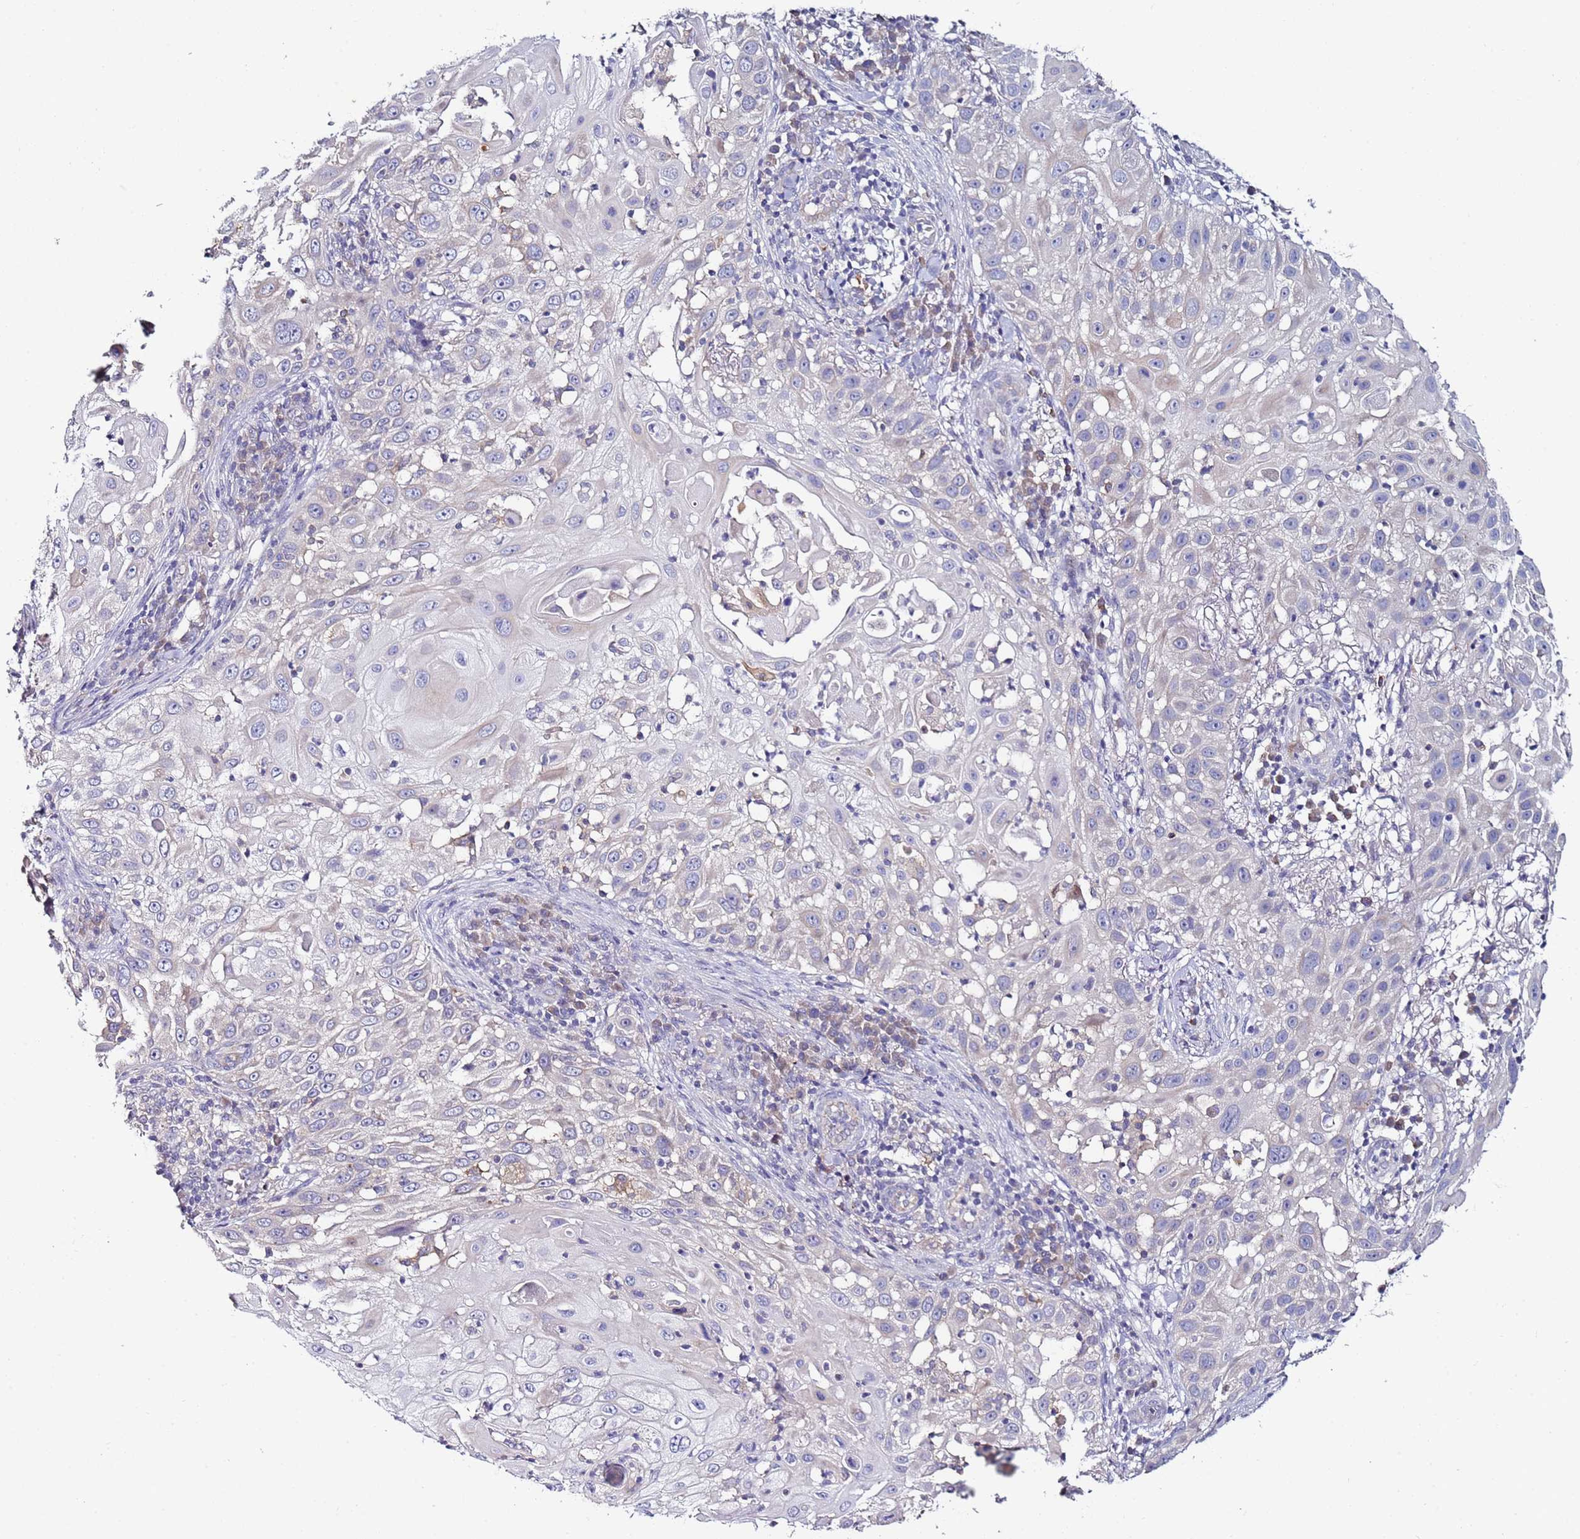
{"staining": {"intensity": "negative", "quantity": "none", "location": "none"}, "tissue": "skin cancer", "cell_type": "Tumor cells", "image_type": "cancer", "snomed": [{"axis": "morphology", "description": "Squamous cell carcinoma, NOS"}, {"axis": "topography", "description": "Skin"}], "caption": "The micrograph shows no significant staining in tumor cells of skin cancer (squamous cell carcinoma).", "gene": "SRRM5", "patient": {"sex": "female", "age": 44}}